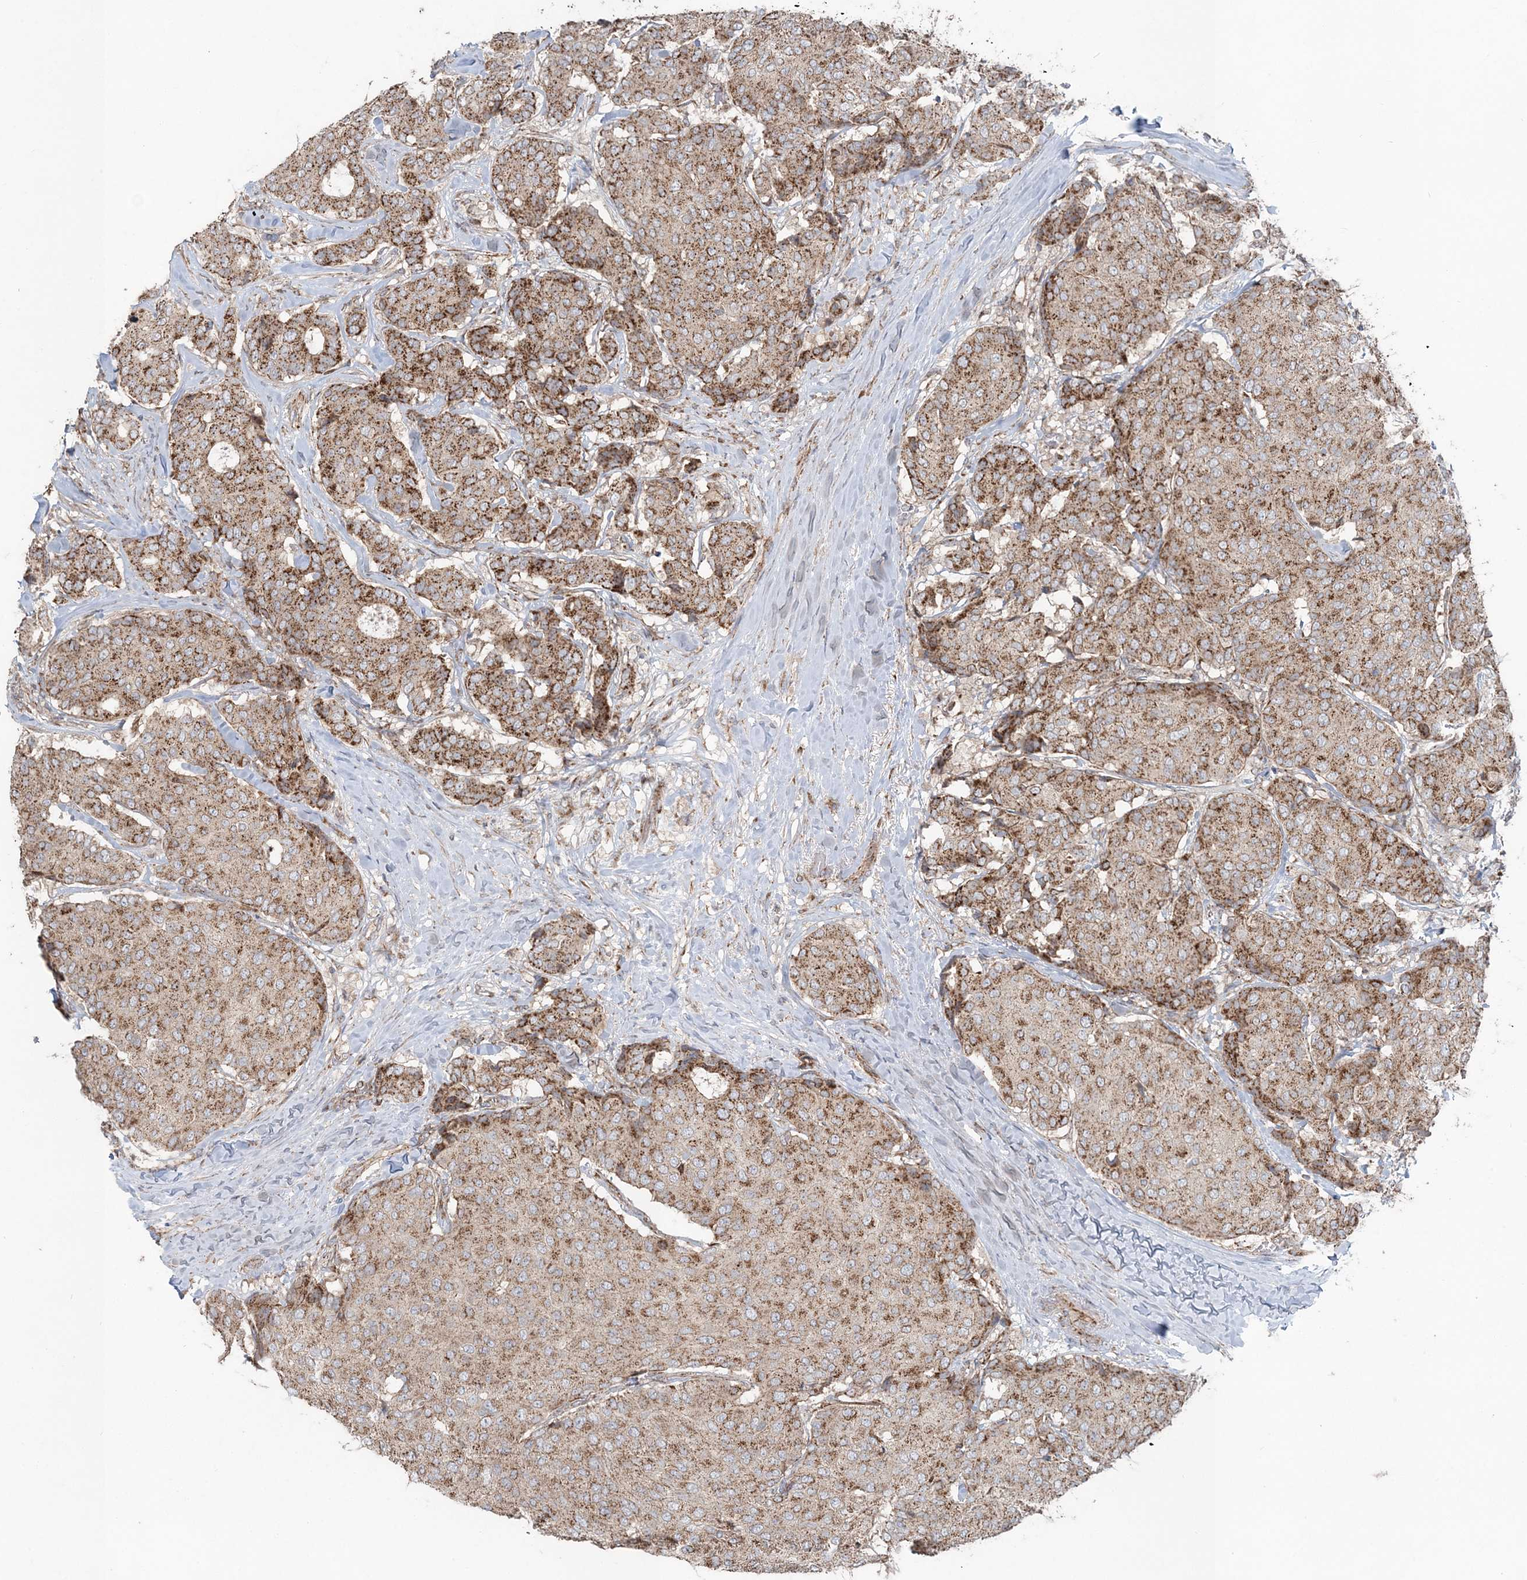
{"staining": {"intensity": "moderate", "quantity": ">75%", "location": "cytoplasmic/membranous"}, "tissue": "breast cancer", "cell_type": "Tumor cells", "image_type": "cancer", "snomed": [{"axis": "morphology", "description": "Duct carcinoma"}, {"axis": "topography", "description": "Breast"}], "caption": "About >75% of tumor cells in breast infiltrating ductal carcinoma reveal moderate cytoplasmic/membranous protein expression as visualized by brown immunohistochemical staining.", "gene": "LRPPRC", "patient": {"sex": "female", "age": 75}}